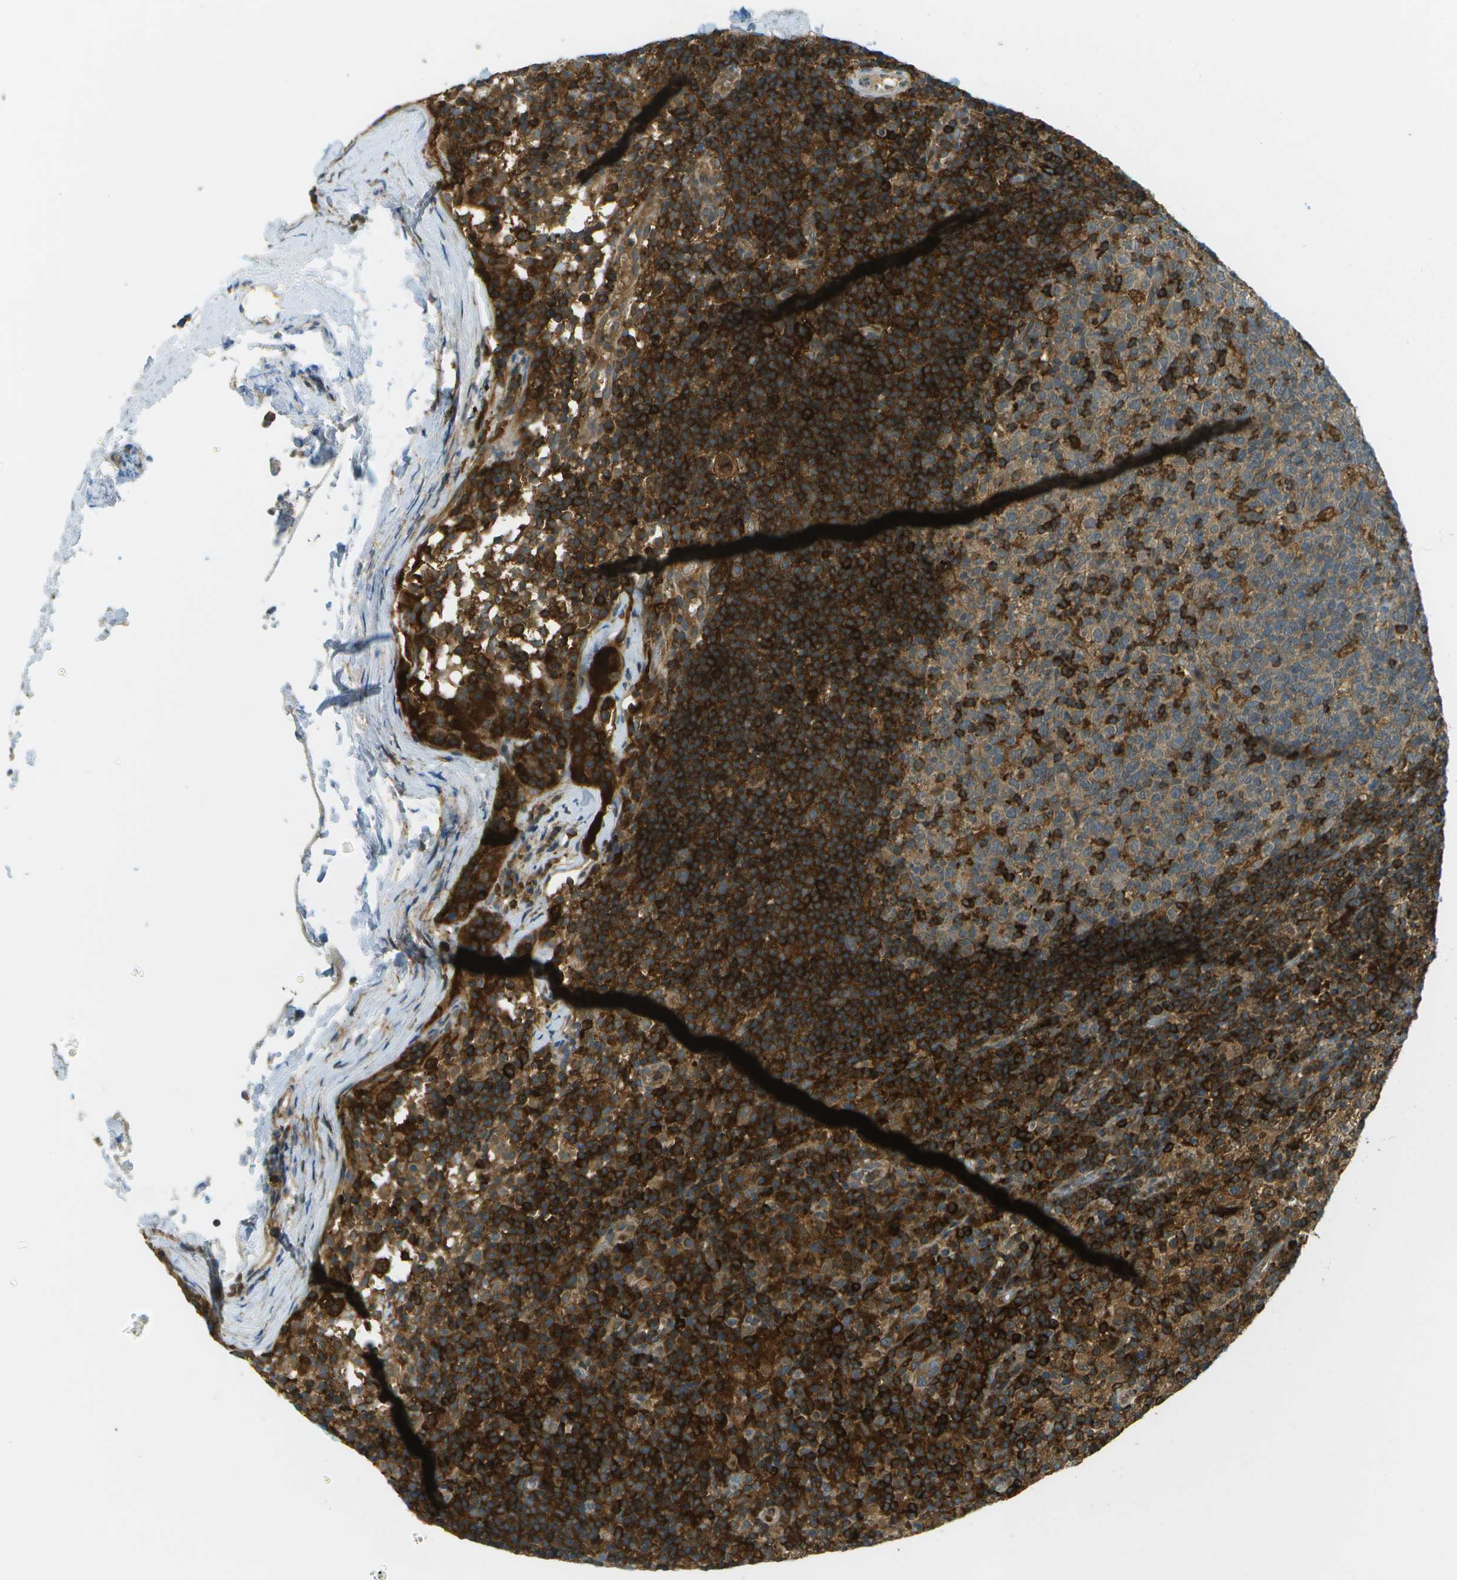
{"staining": {"intensity": "strong", "quantity": "<25%", "location": "cytoplasmic/membranous"}, "tissue": "lymph node", "cell_type": "Germinal center cells", "image_type": "normal", "snomed": [{"axis": "morphology", "description": "Normal tissue, NOS"}, {"axis": "morphology", "description": "Inflammation, NOS"}, {"axis": "topography", "description": "Lymph node"}], "caption": "Normal lymph node exhibits strong cytoplasmic/membranous positivity in about <25% of germinal center cells.", "gene": "TMTC1", "patient": {"sex": "male", "age": 55}}